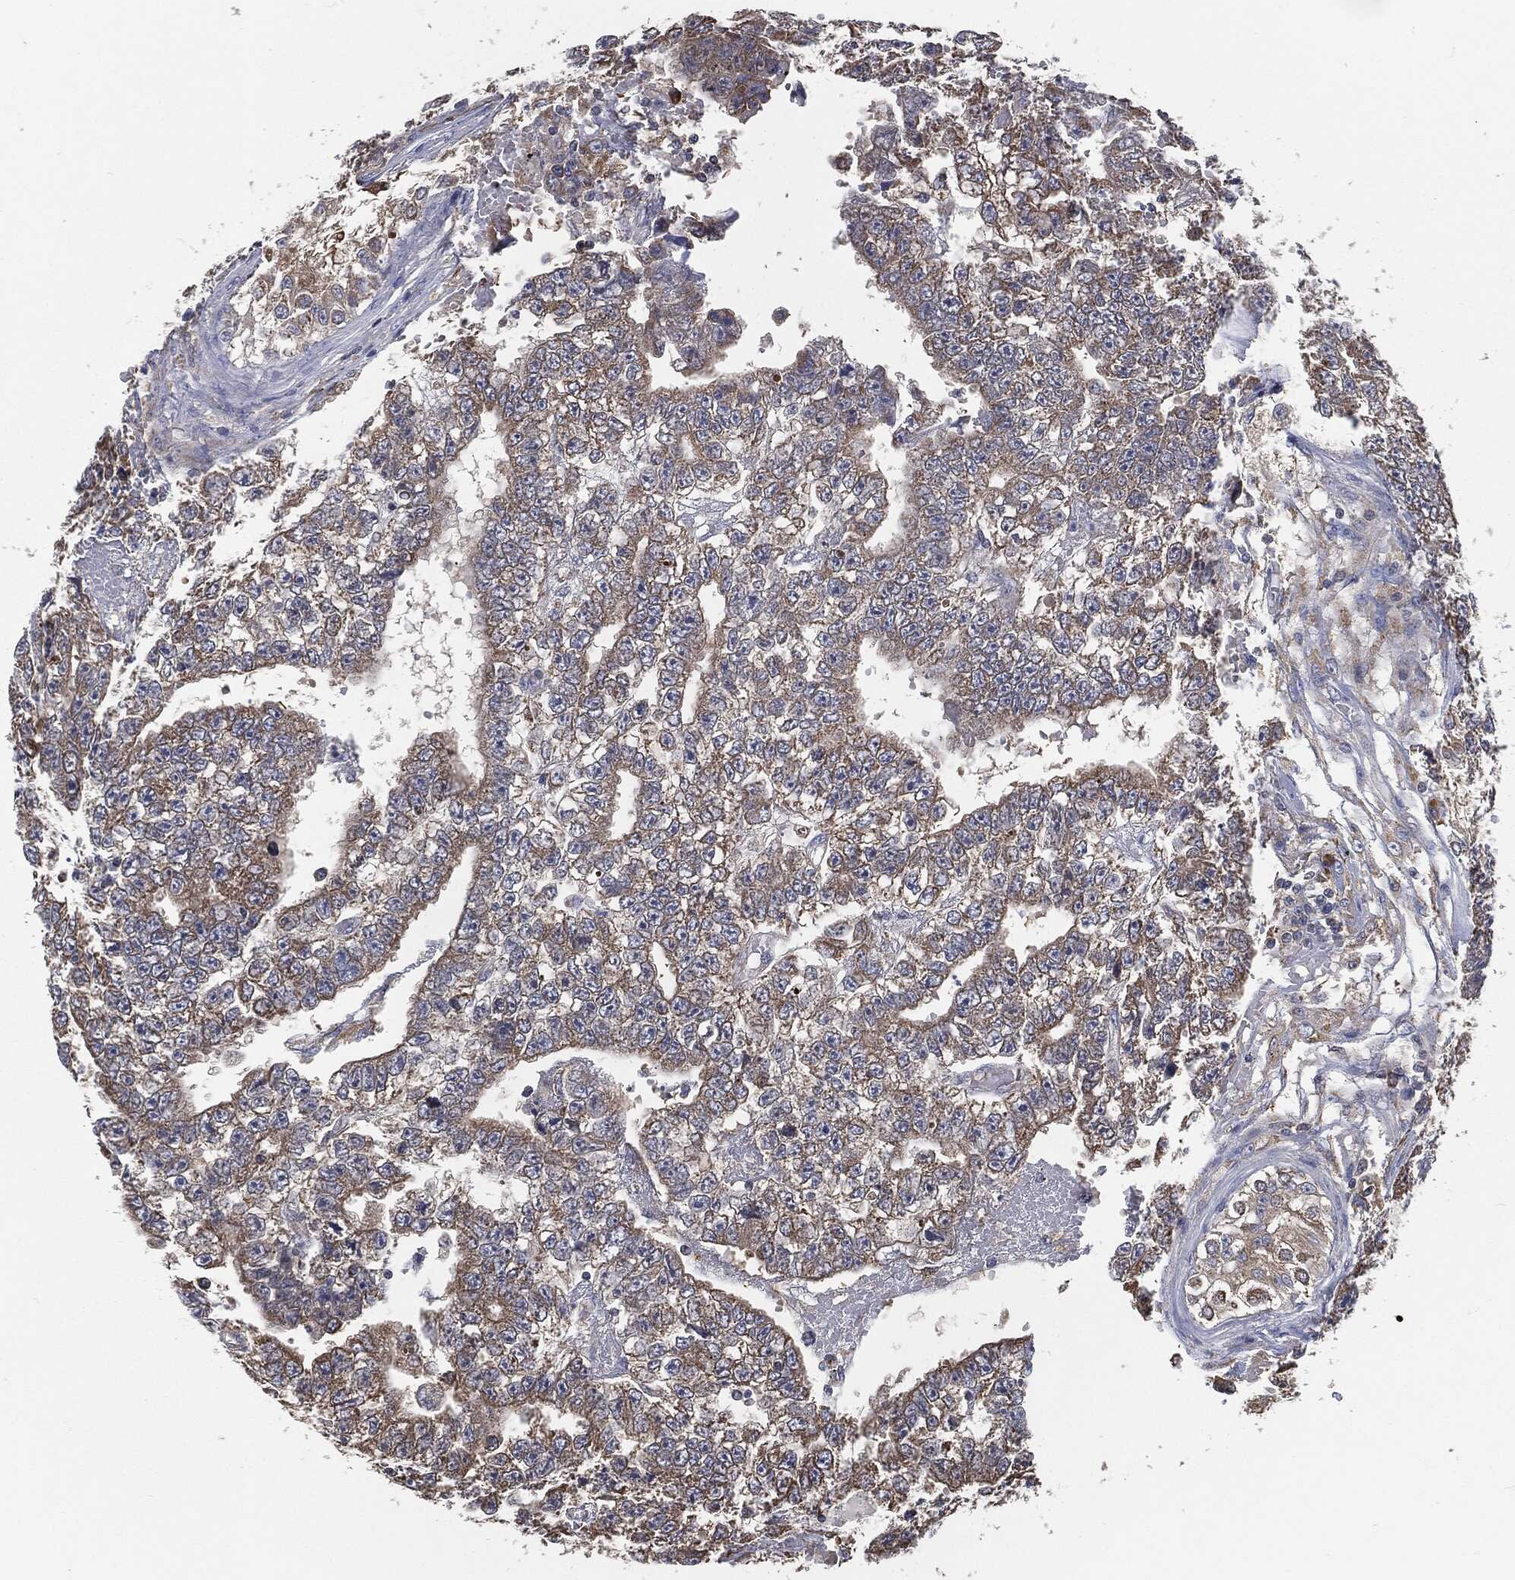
{"staining": {"intensity": "moderate", "quantity": "<25%", "location": "cytoplasmic/membranous"}, "tissue": "testis cancer", "cell_type": "Tumor cells", "image_type": "cancer", "snomed": [{"axis": "morphology", "description": "Carcinoma, Embryonal, NOS"}, {"axis": "topography", "description": "Testis"}], "caption": "Immunohistochemistry (DAB) staining of human testis embryonal carcinoma shows moderate cytoplasmic/membranous protein expression in approximately <25% of tumor cells.", "gene": "PRDX4", "patient": {"sex": "male", "age": 25}}